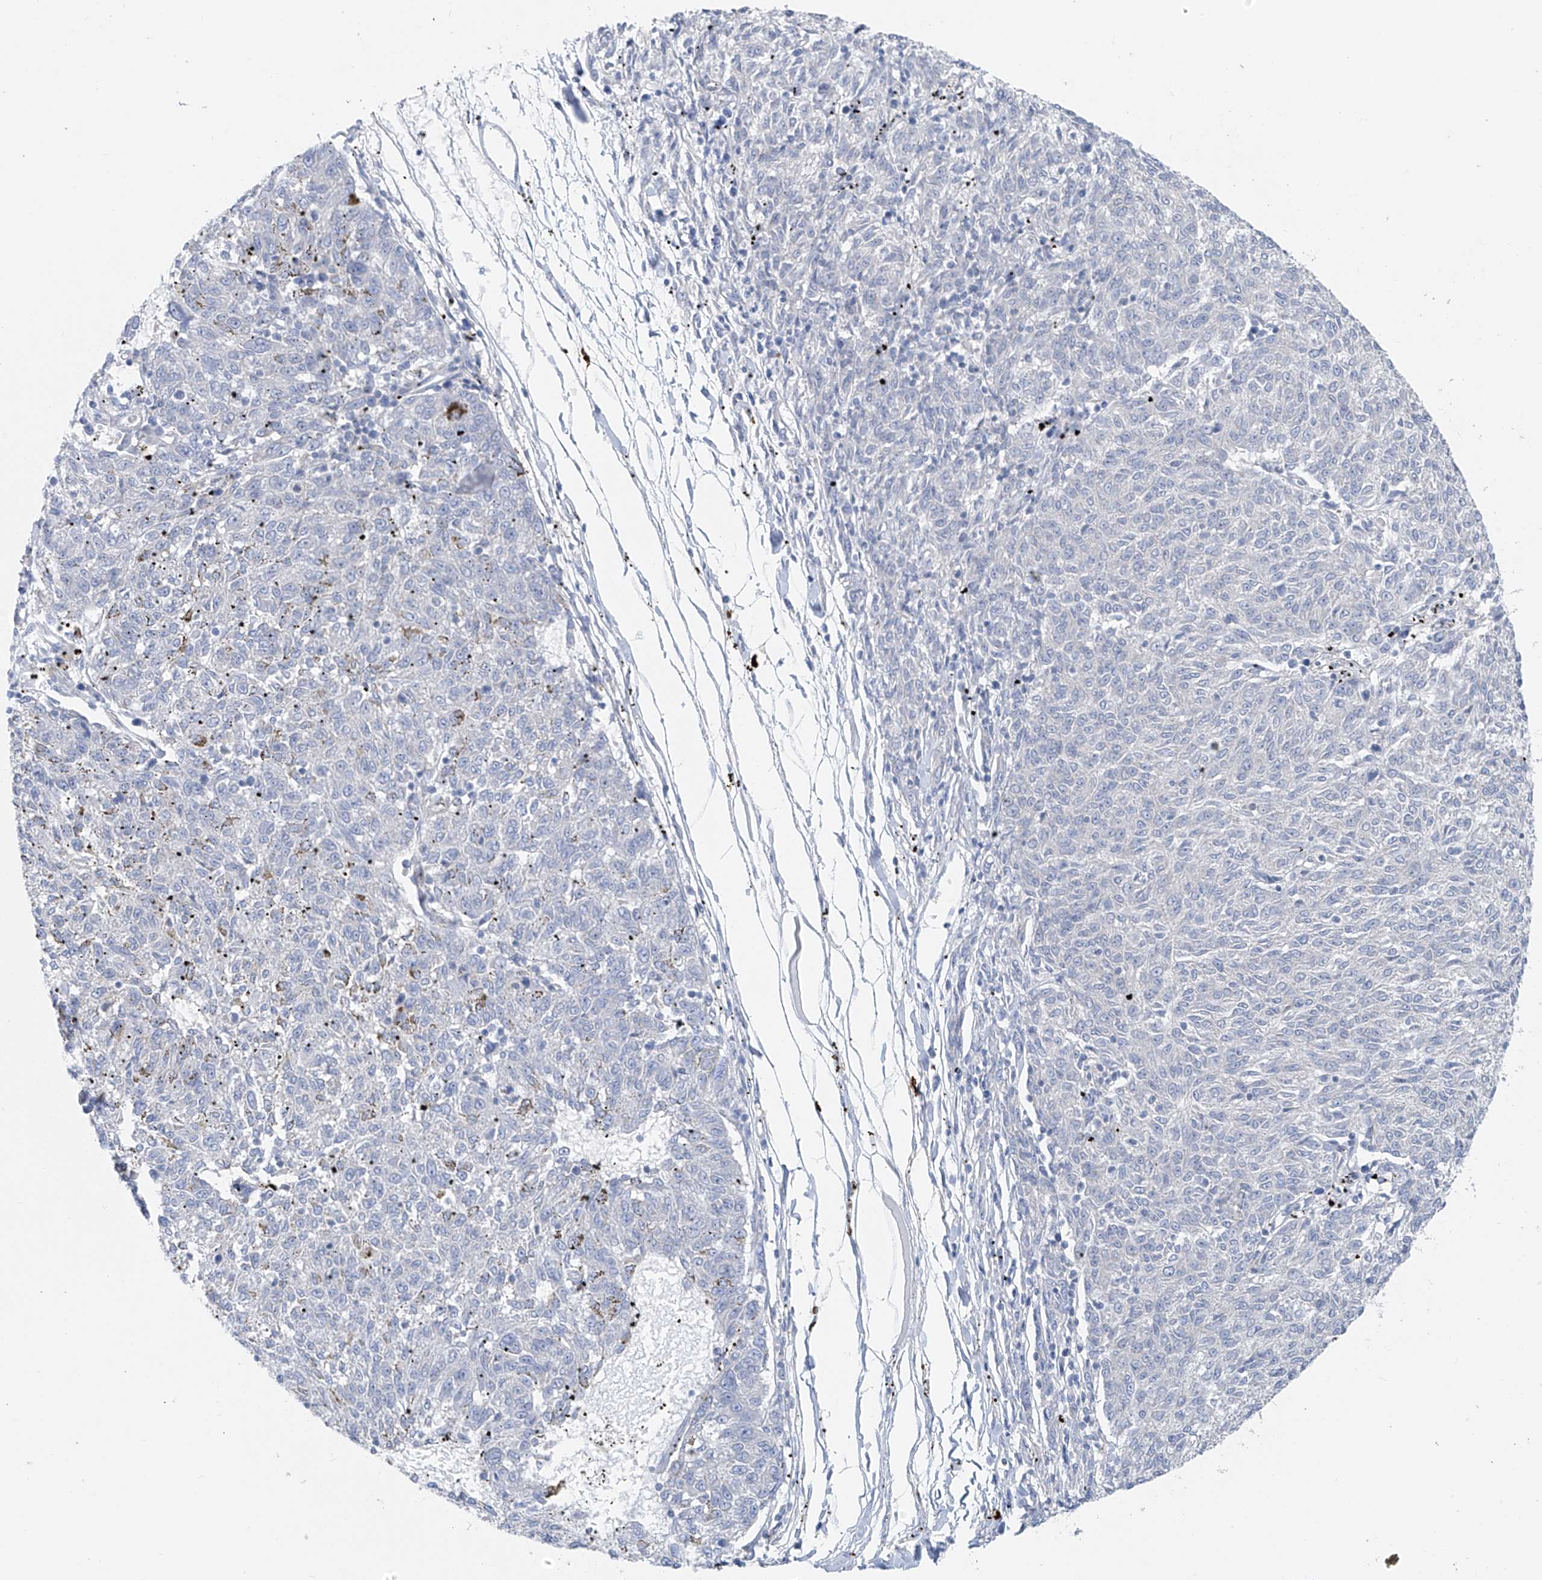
{"staining": {"intensity": "negative", "quantity": "none", "location": "none"}, "tissue": "melanoma", "cell_type": "Tumor cells", "image_type": "cancer", "snomed": [{"axis": "morphology", "description": "Malignant melanoma, NOS"}, {"axis": "topography", "description": "Skin"}], "caption": "IHC of malignant melanoma reveals no staining in tumor cells. Brightfield microscopy of immunohistochemistry stained with DAB (brown) and hematoxylin (blue), captured at high magnification.", "gene": "POMGNT2", "patient": {"sex": "female", "age": 72}}